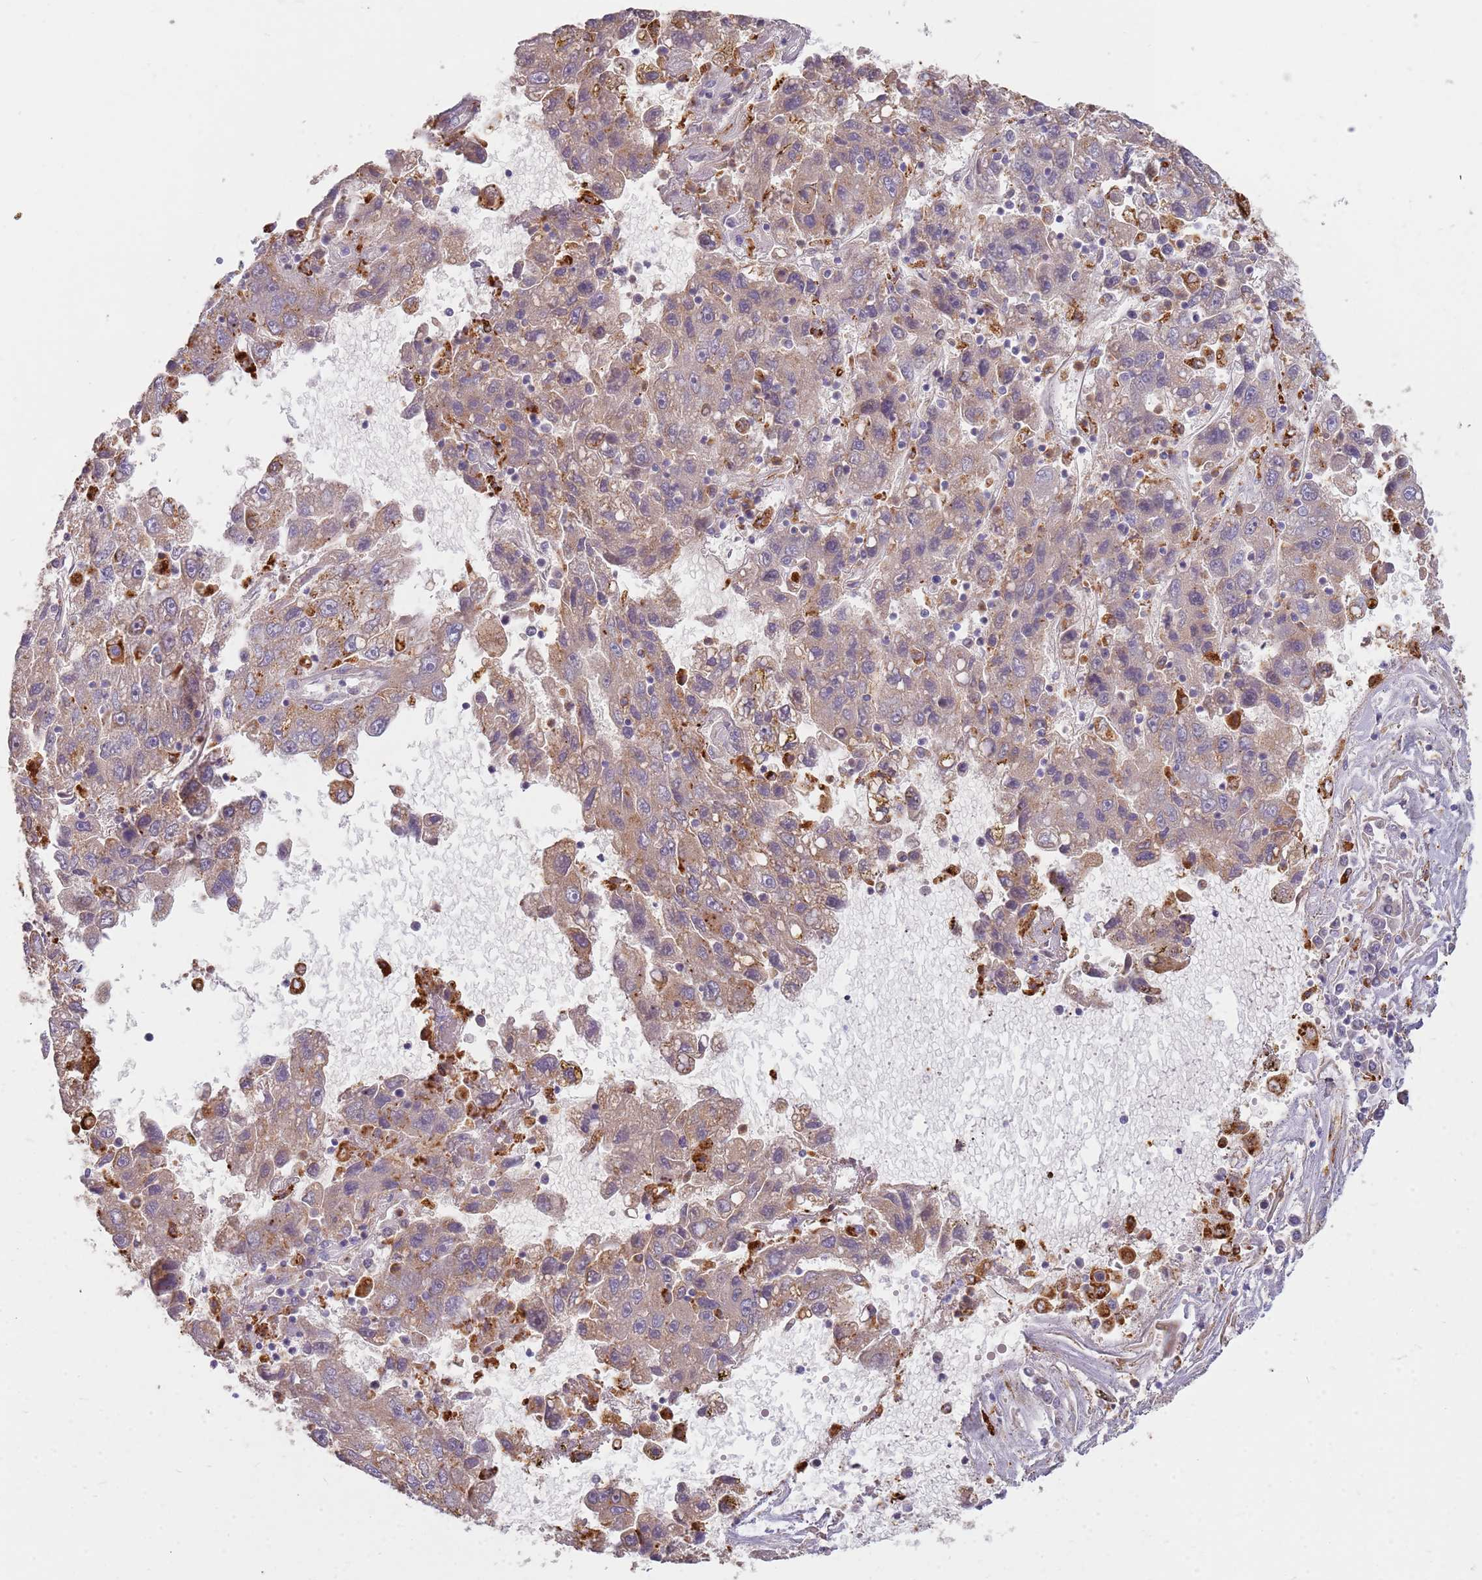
{"staining": {"intensity": "weak", "quantity": "25%-75%", "location": "cytoplasmic/membranous"}, "tissue": "liver cancer", "cell_type": "Tumor cells", "image_type": "cancer", "snomed": [{"axis": "morphology", "description": "Carcinoma, Hepatocellular, NOS"}, {"axis": "topography", "description": "Liver"}], "caption": "Liver cancer (hepatocellular carcinoma) was stained to show a protein in brown. There is low levels of weak cytoplasmic/membranous expression in approximately 25%-75% of tumor cells.", "gene": "TMEM229B", "patient": {"sex": "male", "age": 49}}